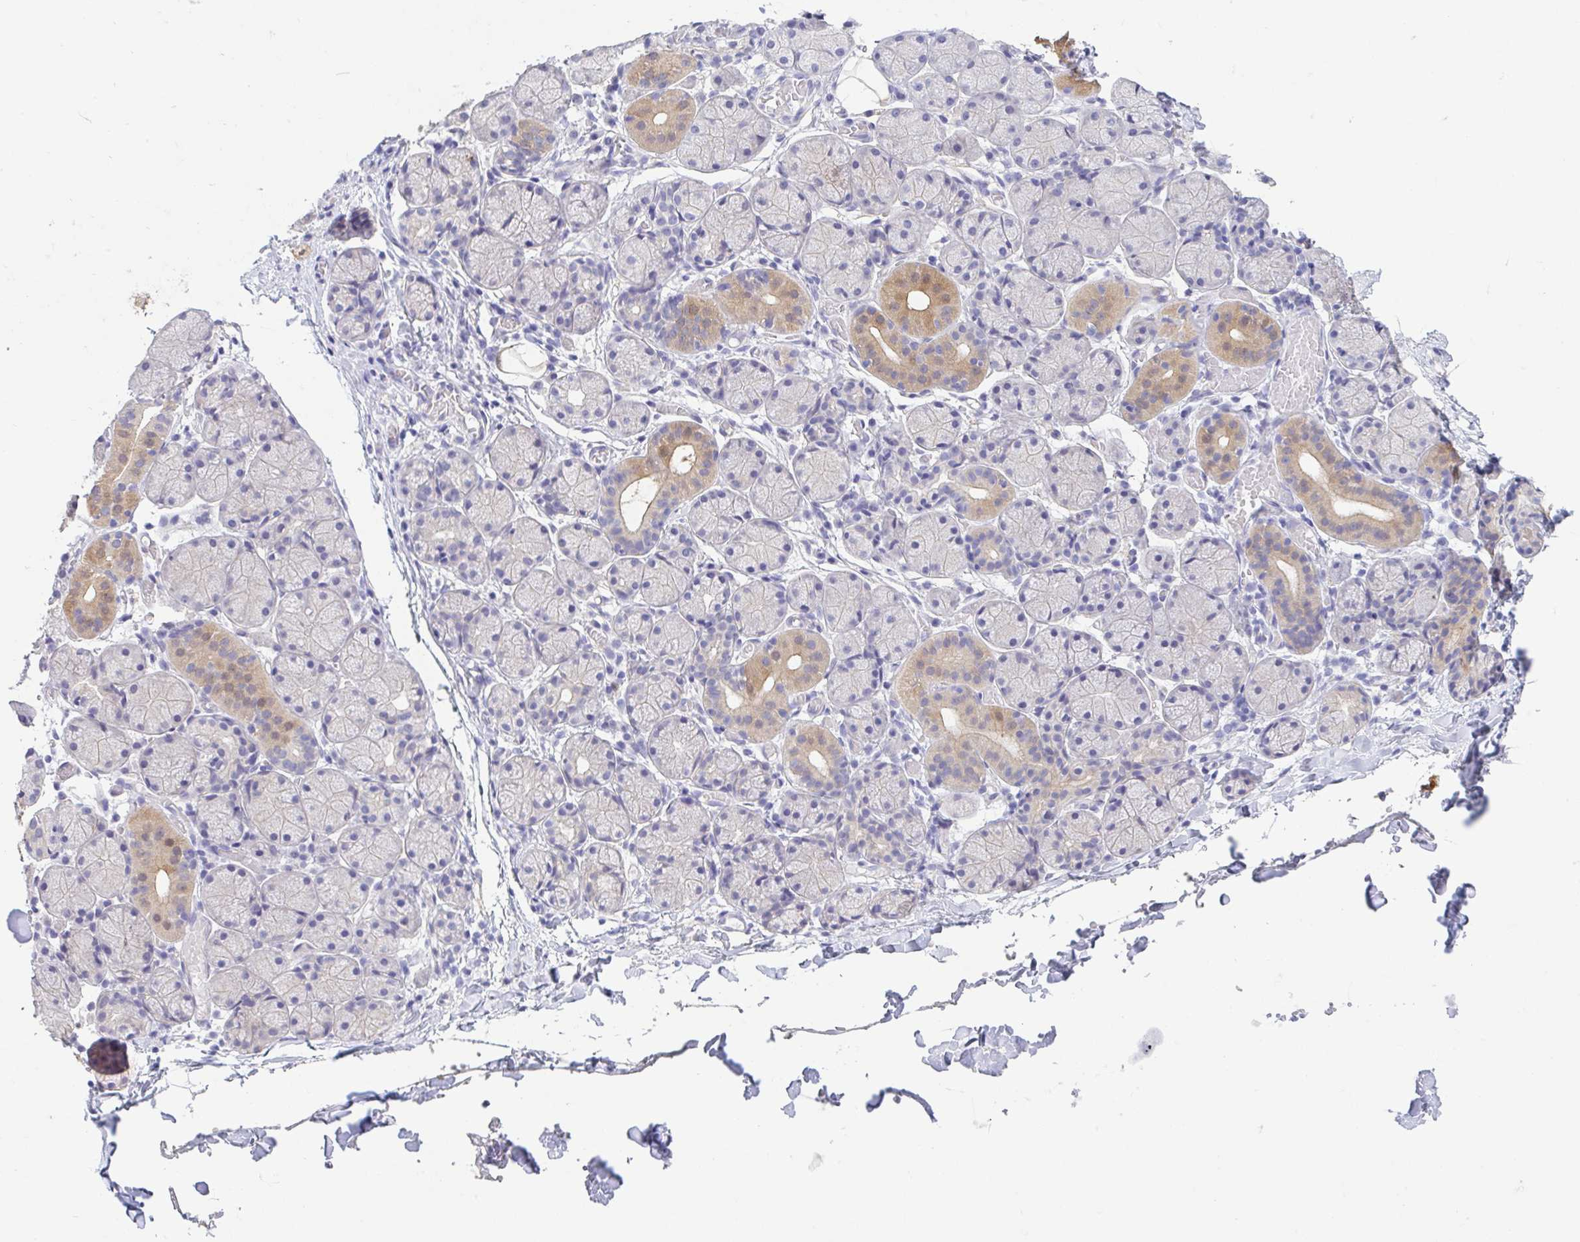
{"staining": {"intensity": "moderate", "quantity": "<25%", "location": "cytoplasmic/membranous,nuclear"}, "tissue": "salivary gland", "cell_type": "Glandular cells", "image_type": "normal", "snomed": [{"axis": "morphology", "description": "Normal tissue, NOS"}, {"axis": "topography", "description": "Salivary gland"}], "caption": "Protein analysis of unremarkable salivary gland exhibits moderate cytoplasmic/membranous,nuclear positivity in approximately <25% of glandular cells.", "gene": "FABP3", "patient": {"sex": "female", "age": 24}}